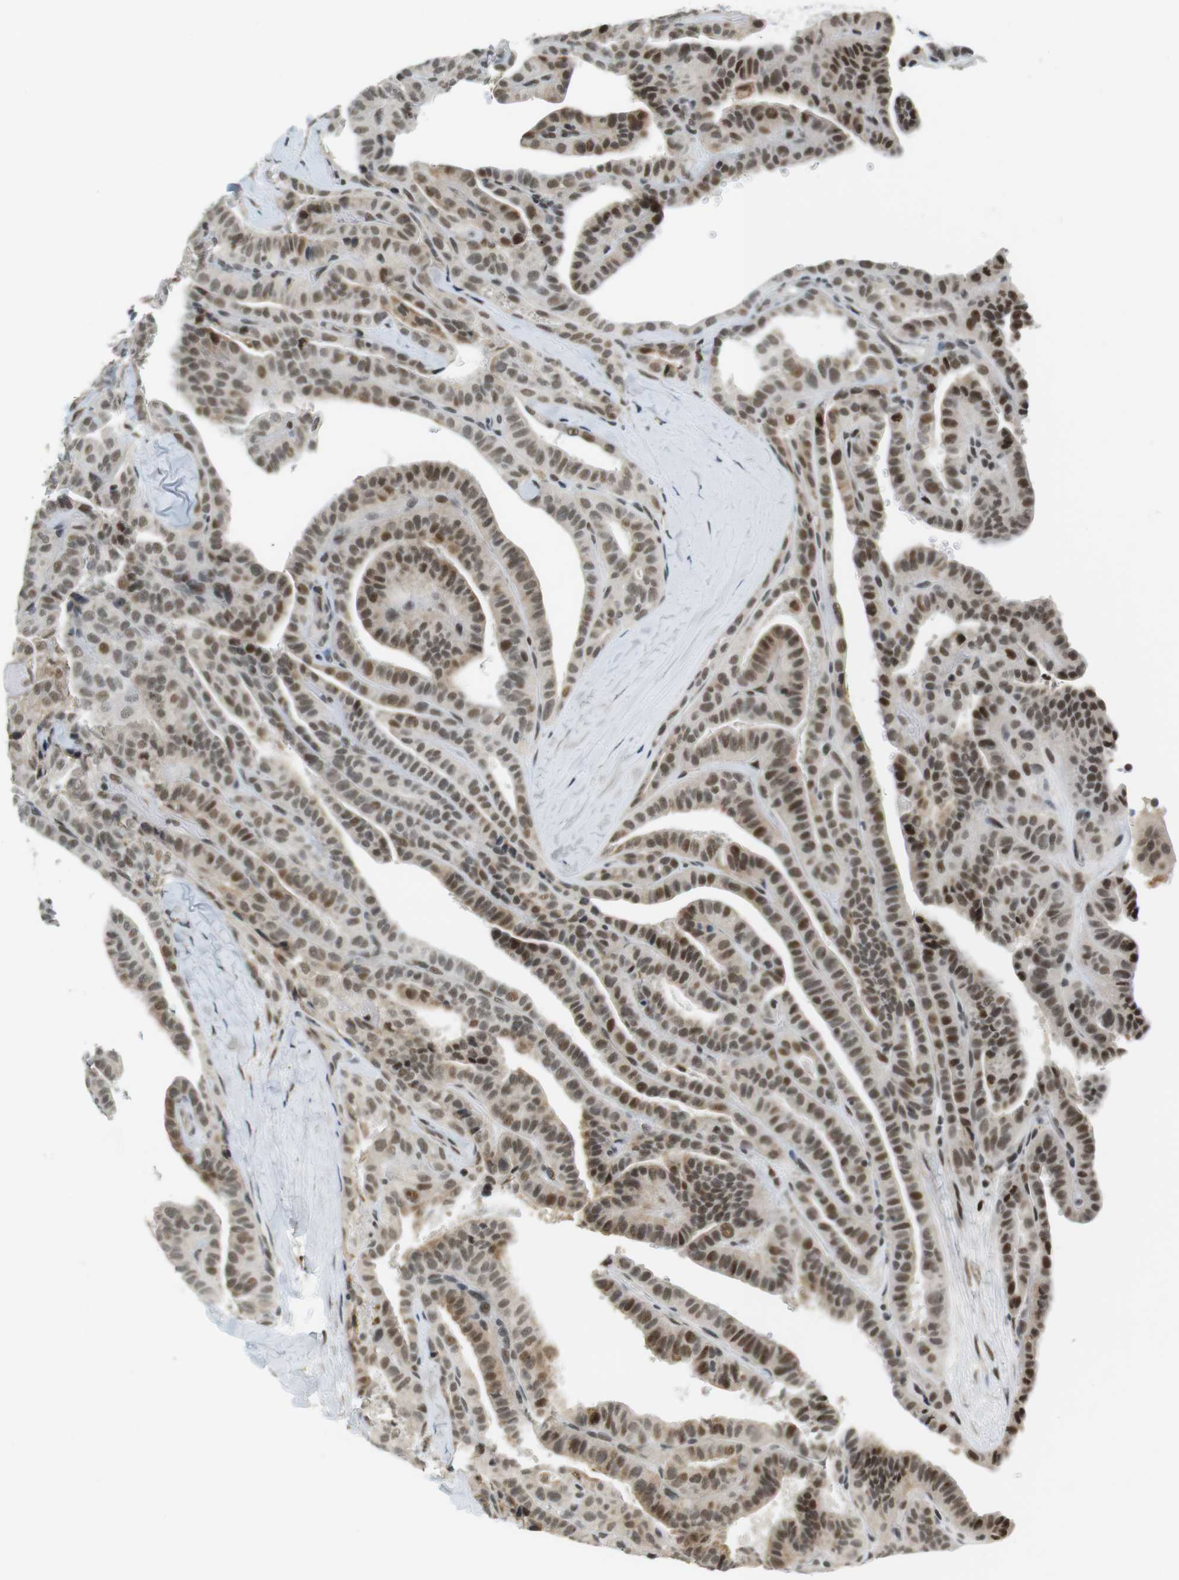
{"staining": {"intensity": "moderate", "quantity": ">75%", "location": "nuclear"}, "tissue": "thyroid cancer", "cell_type": "Tumor cells", "image_type": "cancer", "snomed": [{"axis": "morphology", "description": "Papillary adenocarcinoma, NOS"}, {"axis": "topography", "description": "Thyroid gland"}], "caption": "Immunohistochemical staining of thyroid papillary adenocarcinoma demonstrates moderate nuclear protein staining in approximately >75% of tumor cells.", "gene": "RNF38", "patient": {"sex": "male", "age": 77}}